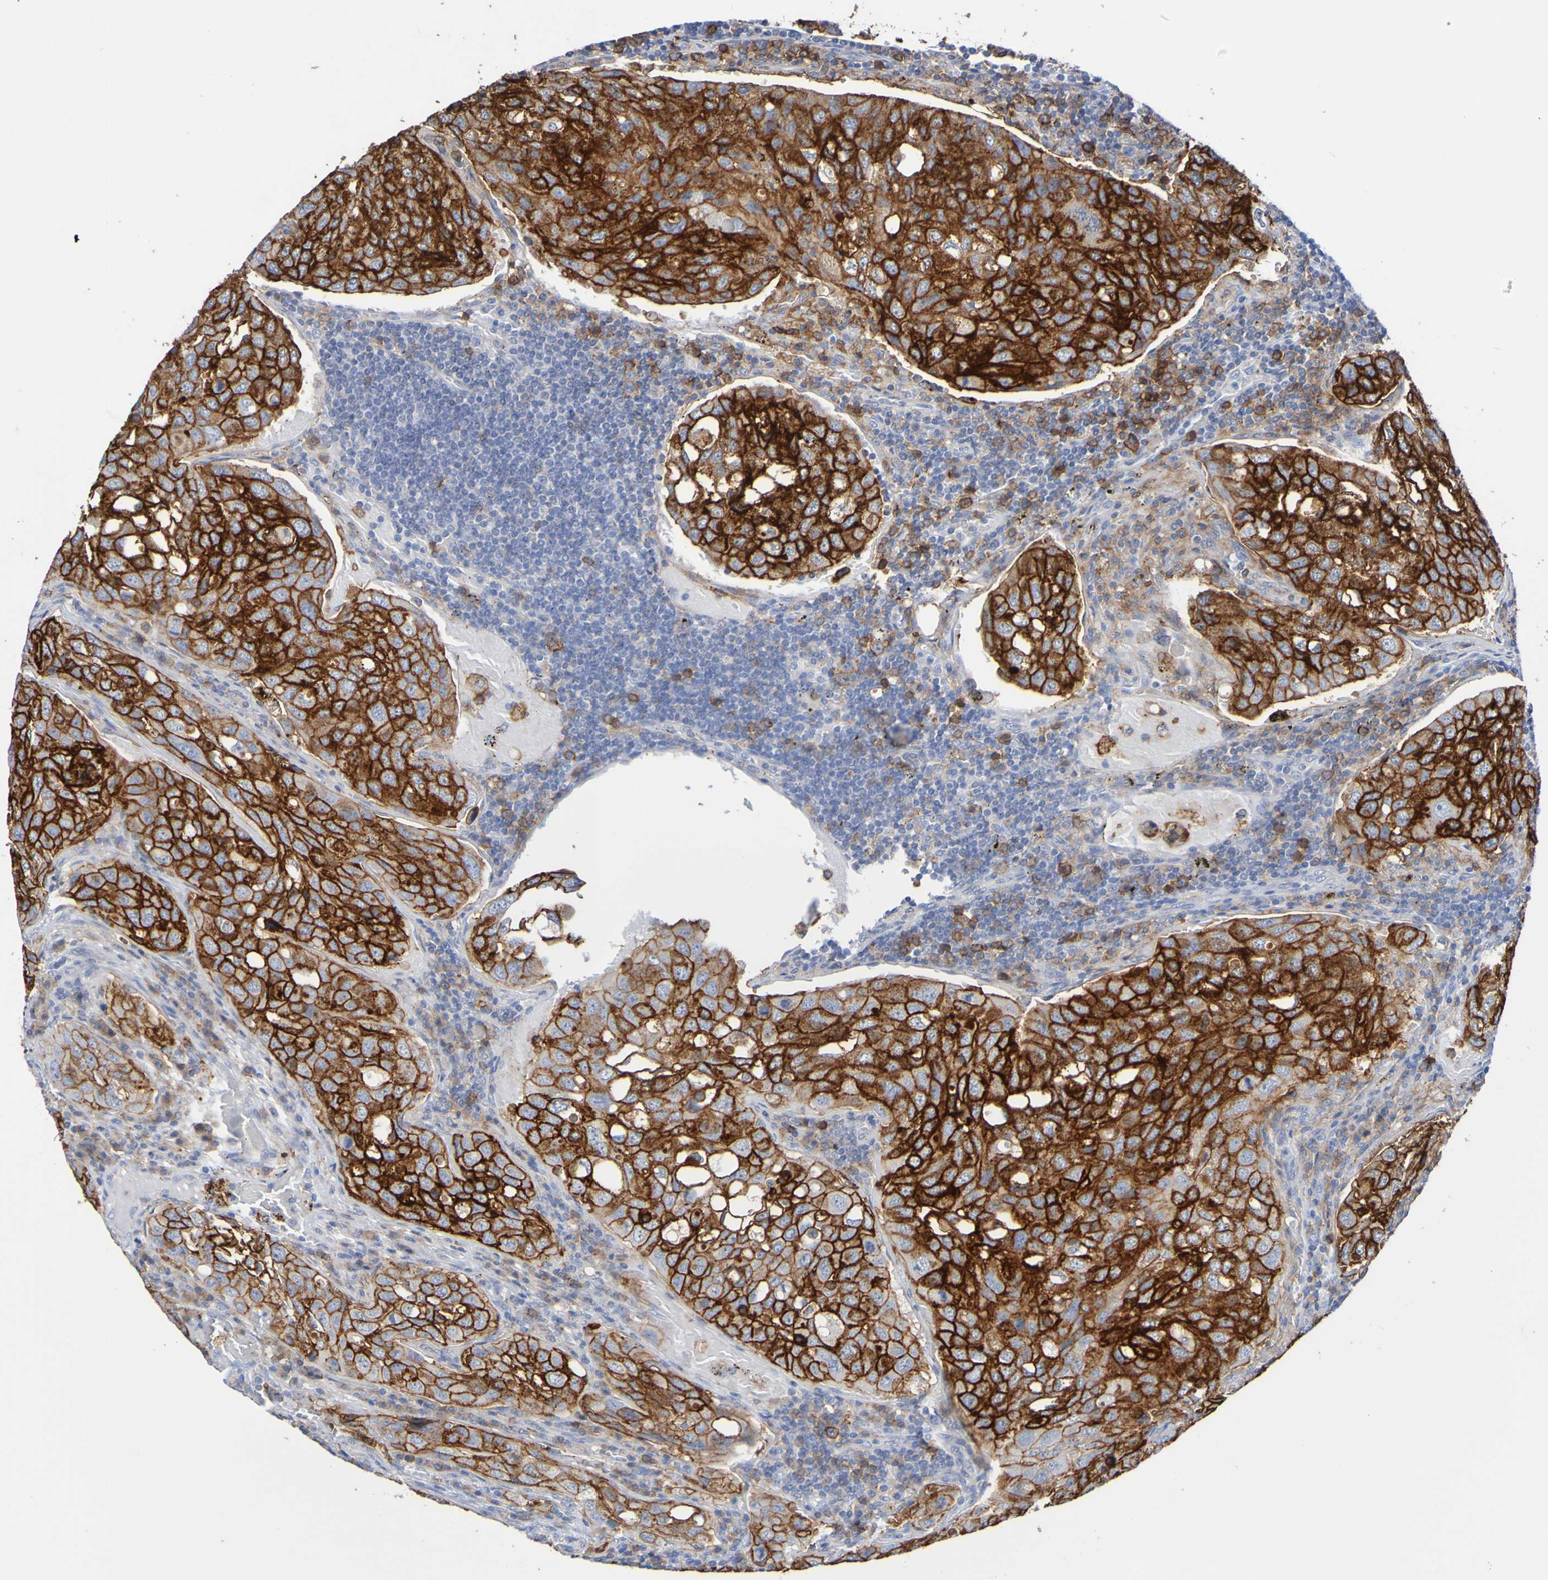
{"staining": {"intensity": "strong", "quantity": ">75%", "location": "cytoplasmic/membranous"}, "tissue": "urothelial cancer", "cell_type": "Tumor cells", "image_type": "cancer", "snomed": [{"axis": "morphology", "description": "Urothelial carcinoma, High grade"}, {"axis": "topography", "description": "Lymph node"}, {"axis": "topography", "description": "Urinary bladder"}], "caption": "A brown stain labels strong cytoplasmic/membranous expression of a protein in urothelial cancer tumor cells.", "gene": "SLC3A2", "patient": {"sex": "male", "age": 51}}